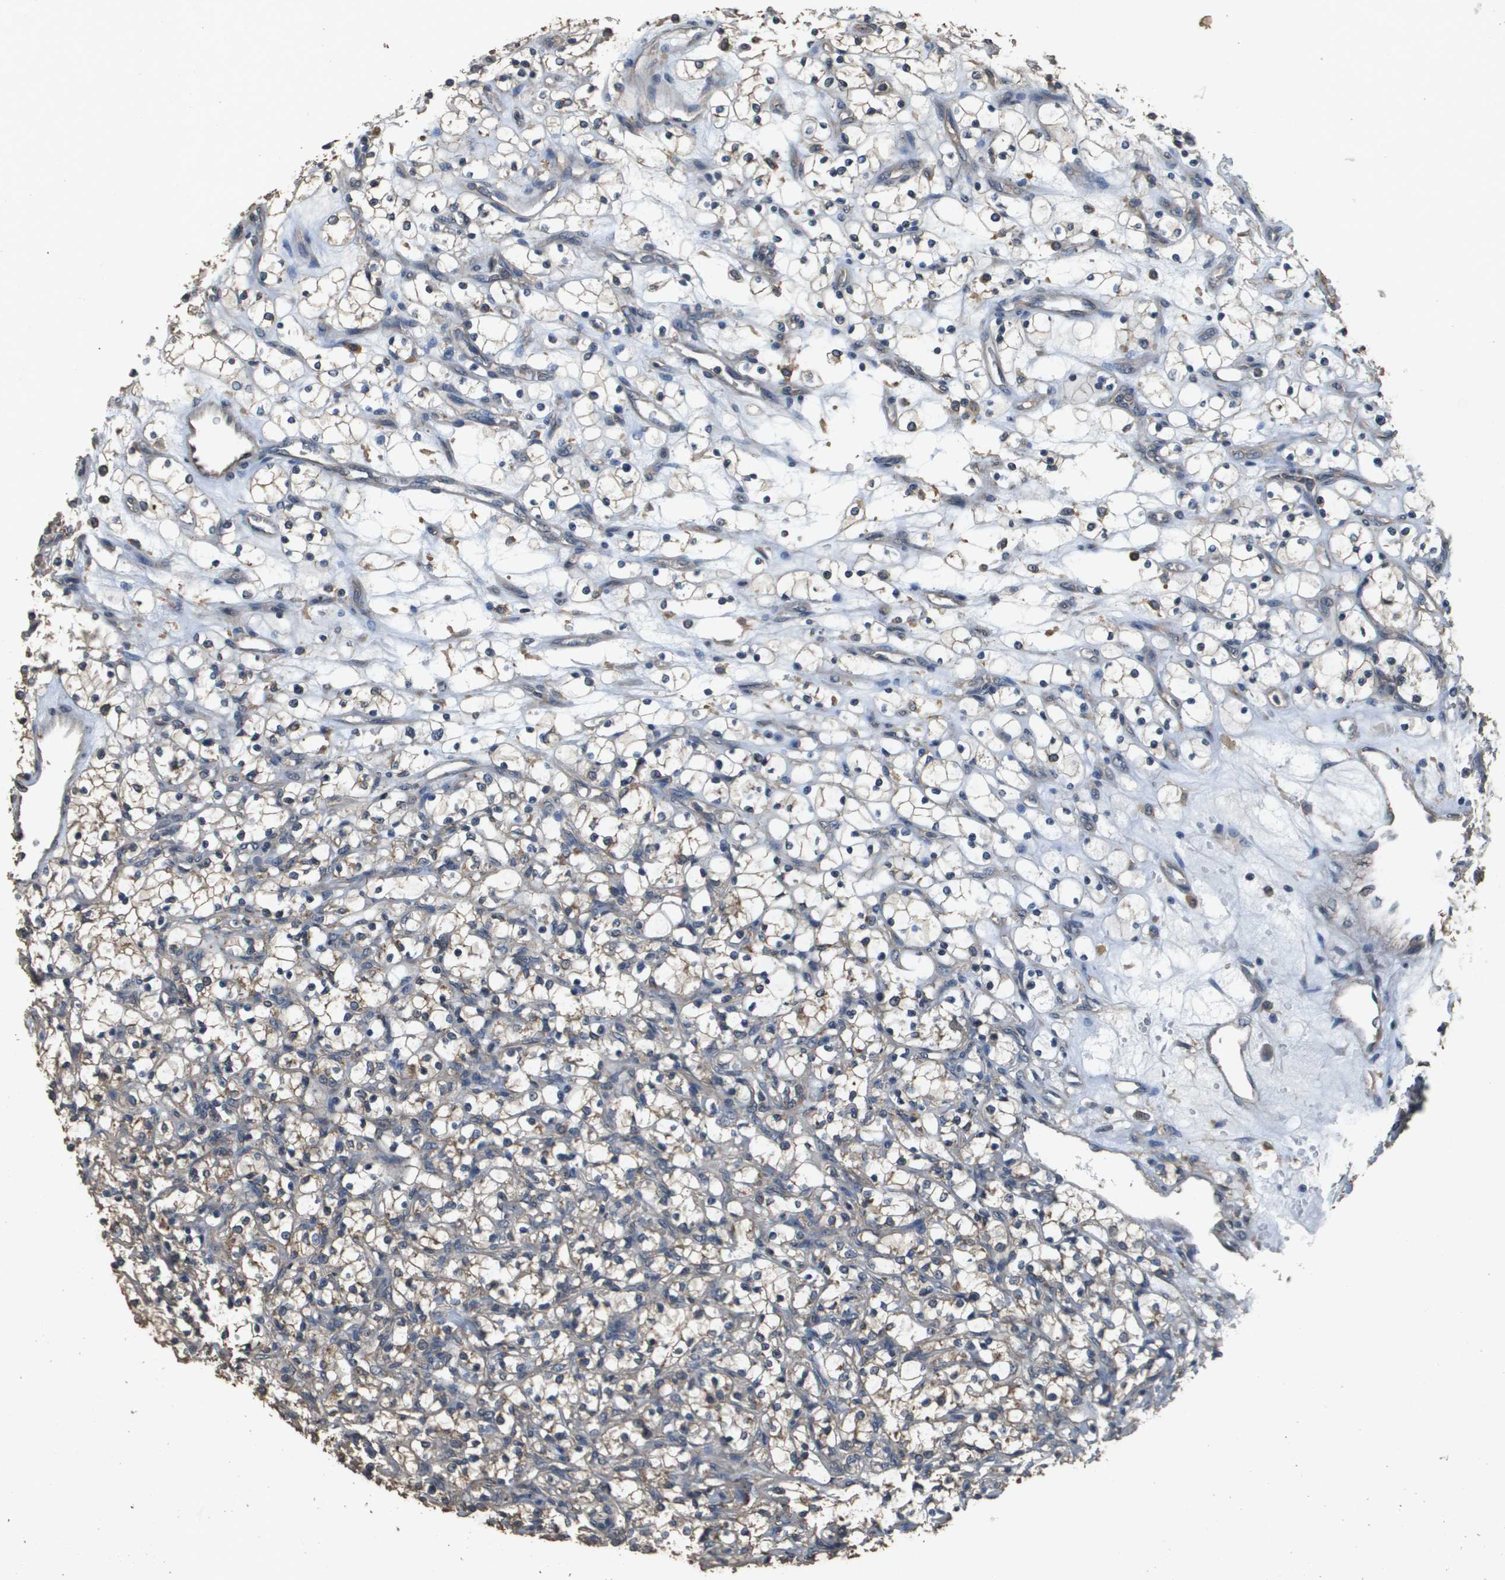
{"staining": {"intensity": "weak", "quantity": ">75%", "location": "cytoplasmic/membranous"}, "tissue": "renal cancer", "cell_type": "Tumor cells", "image_type": "cancer", "snomed": [{"axis": "morphology", "description": "Adenocarcinoma, NOS"}, {"axis": "topography", "description": "Kidney"}], "caption": "High-magnification brightfield microscopy of renal adenocarcinoma stained with DAB (brown) and counterstained with hematoxylin (blue). tumor cells exhibit weak cytoplasmic/membranous staining is seen in about>75% of cells. (Stains: DAB (3,3'-diaminobenzidine) in brown, nuclei in blue, Microscopy: brightfield microscopy at high magnification).", "gene": "RAB6B", "patient": {"sex": "female", "age": 69}}